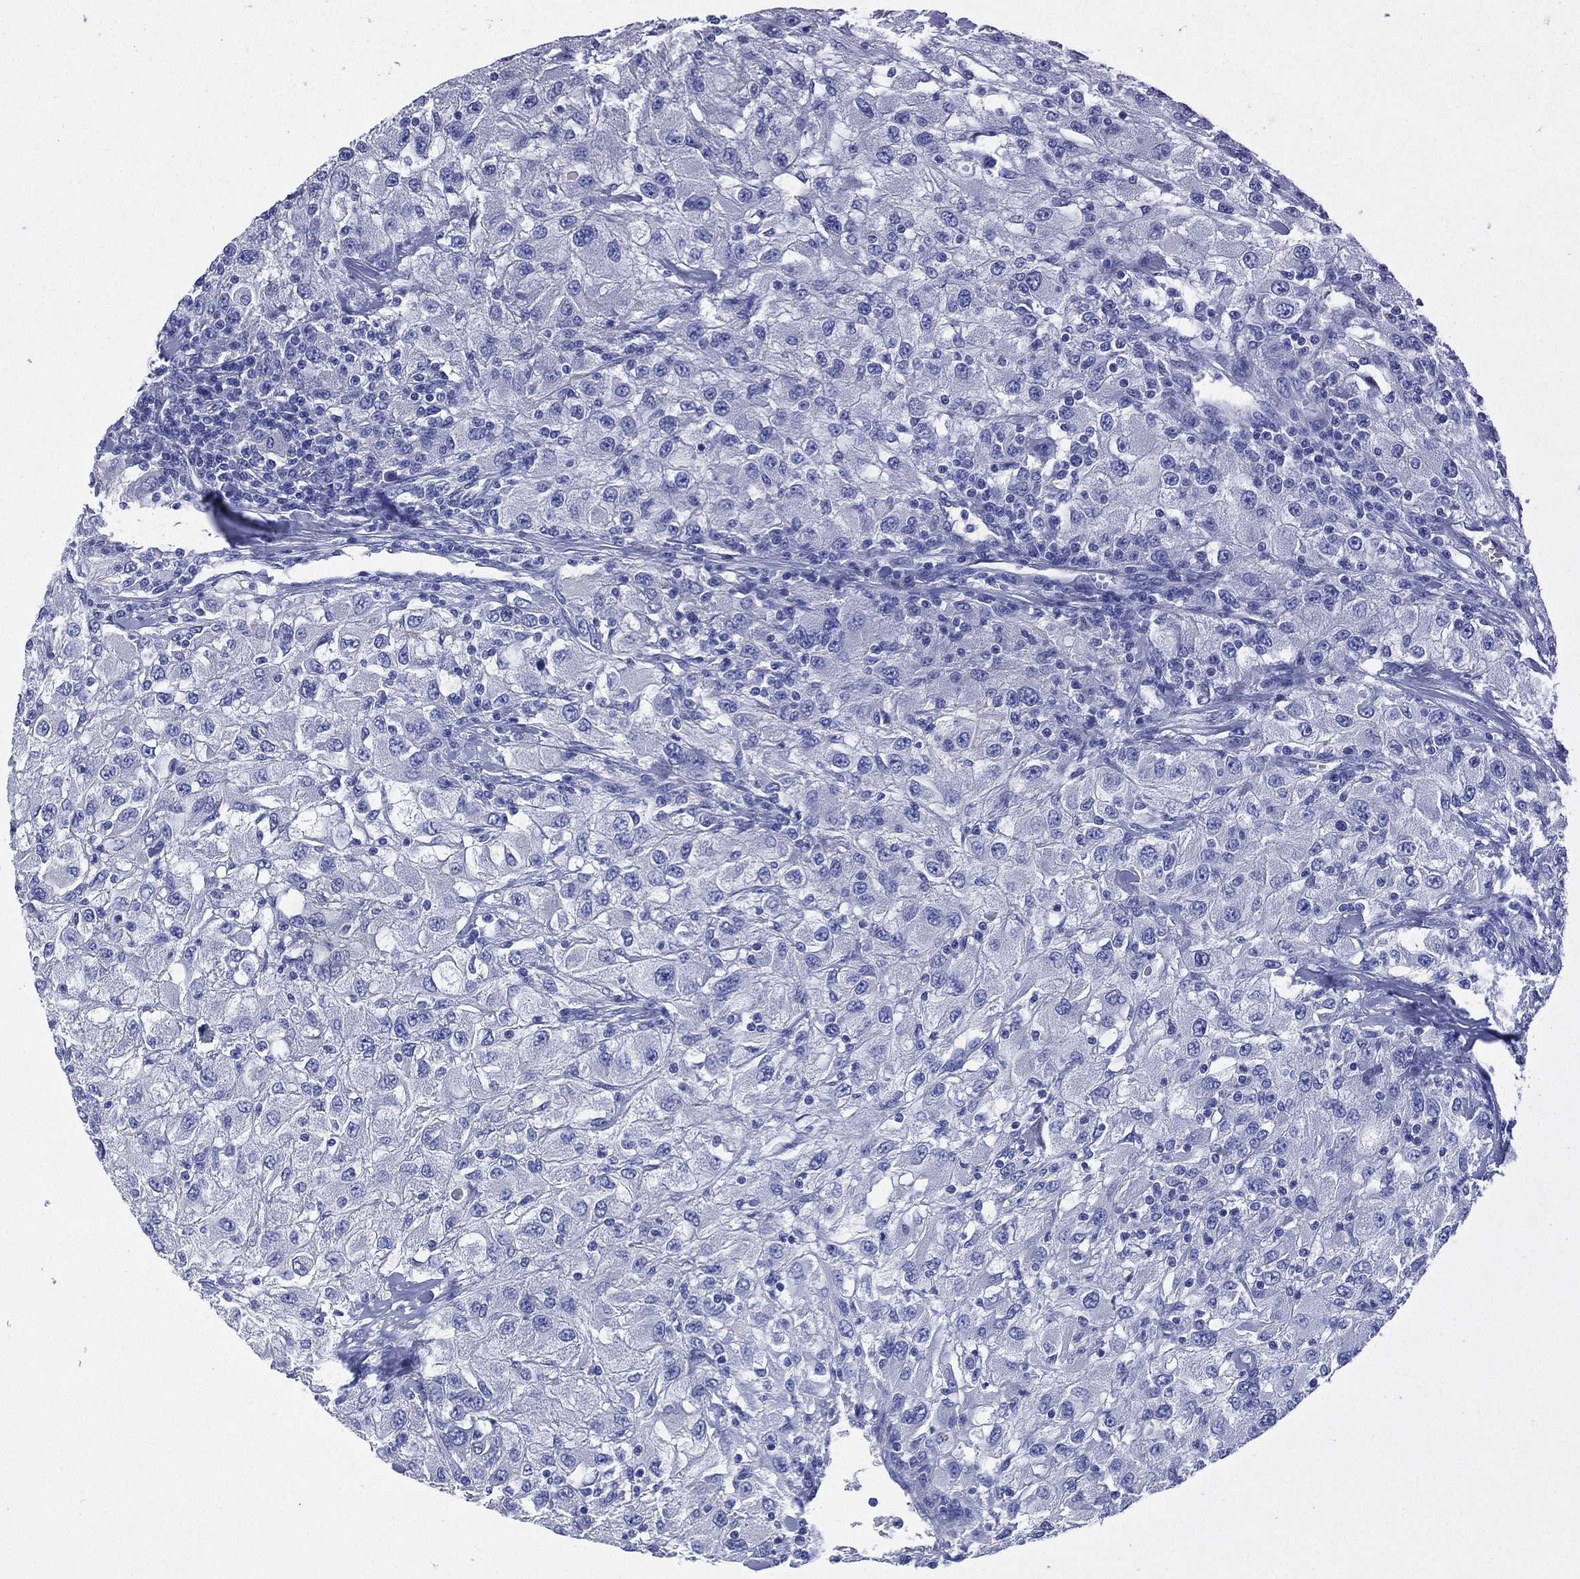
{"staining": {"intensity": "negative", "quantity": "none", "location": "none"}, "tissue": "renal cancer", "cell_type": "Tumor cells", "image_type": "cancer", "snomed": [{"axis": "morphology", "description": "Adenocarcinoma, NOS"}, {"axis": "topography", "description": "Kidney"}], "caption": "DAB (3,3'-diaminobenzidine) immunohistochemical staining of human renal adenocarcinoma exhibits no significant positivity in tumor cells. The staining is performed using DAB brown chromogen with nuclei counter-stained in using hematoxylin.", "gene": "CCDC70", "patient": {"sex": "female", "age": 67}}